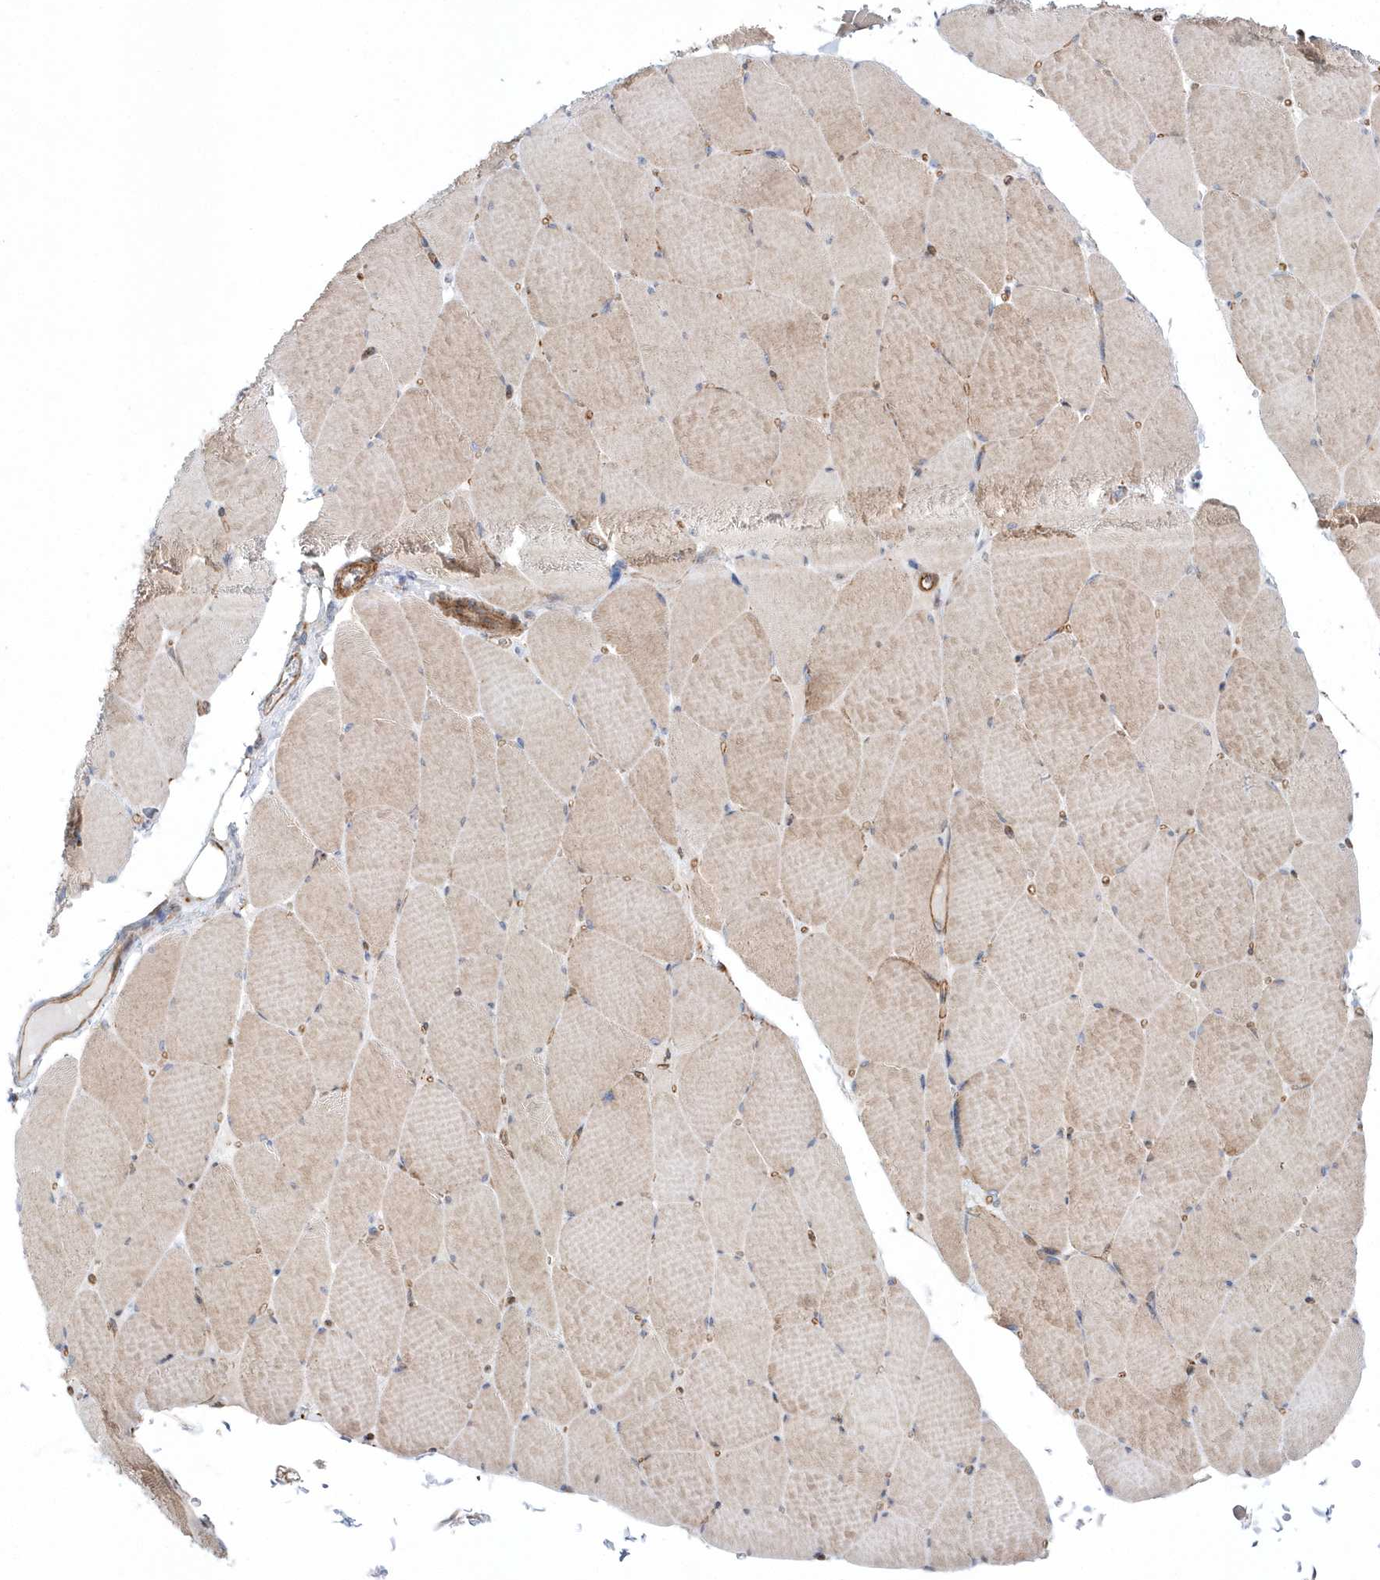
{"staining": {"intensity": "weak", "quantity": ">75%", "location": "cytoplasmic/membranous"}, "tissue": "skeletal muscle", "cell_type": "Myocytes", "image_type": "normal", "snomed": [{"axis": "morphology", "description": "Normal tissue, NOS"}, {"axis": "topography", "description": "Skeletal muscle"}, {"axis": "topography", "description": "Head-Neck"}], "caption": "The micrograph demonstrates a brown stain indicating the presence of a protein in the cytoplasmic/membranous of myocytes in skeletal muscle.", "gene": "OPA1", "patient": {"sex": "male", "age": 66}}